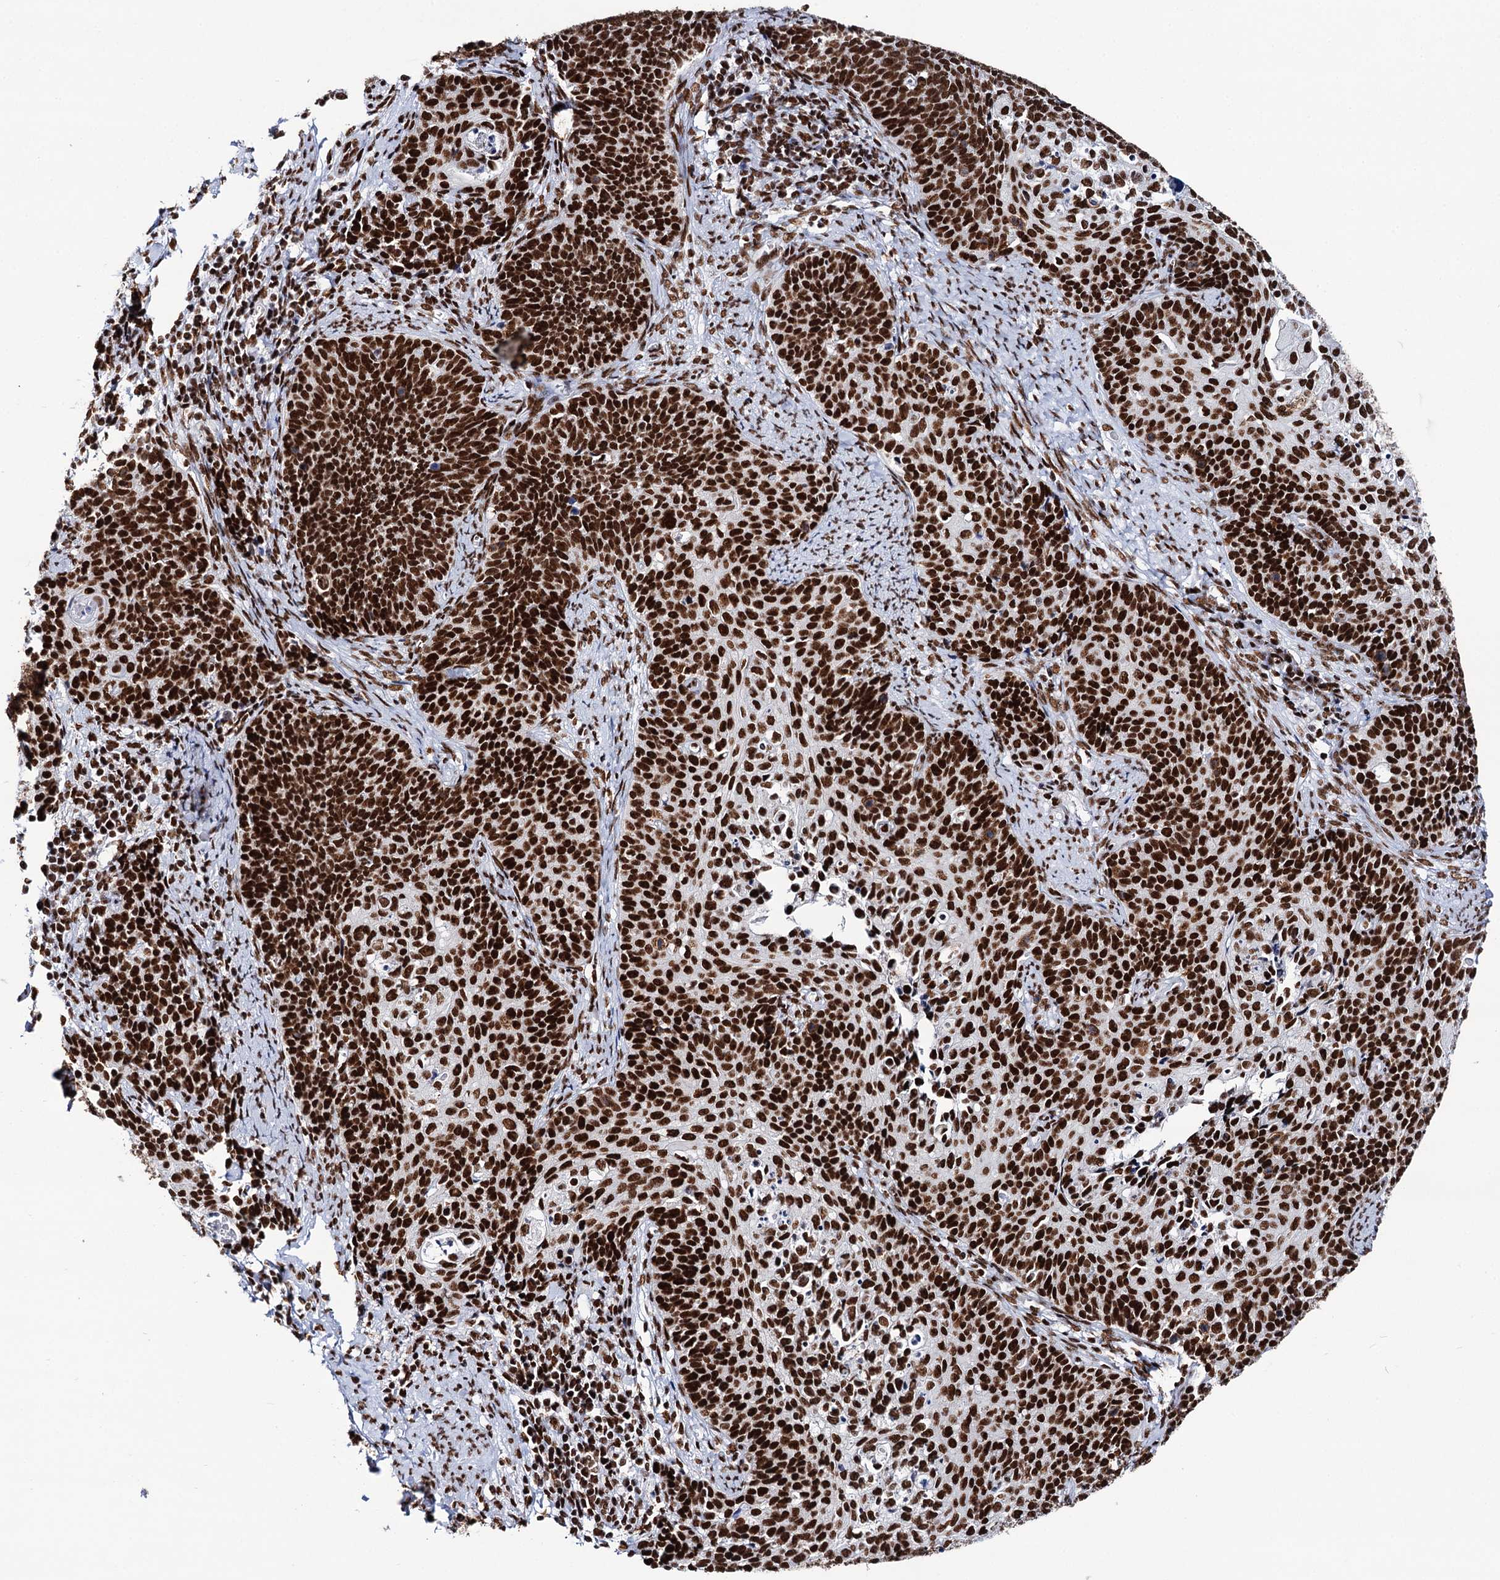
{"staining": {"intensity": "strong", "quantity": ">75%", "location": "nuclear"}, "tissue": "cervical cancer", "cell_type": "Tumor cells", "image_type": "cancer", "snomed": [{"axis": "morphology", "description": "Squamous cell carcinoma, NOS"}, {"axis": "topography", "description": "Cervix"}], "caption": "DAB immunohistochemical staining of cervical squamous cell carcinoma displays strong nuclear protein staining in approximately >75% of tumor cells.", "gene": "MATR3", "patient": {"sex": "female", "age": 39}}